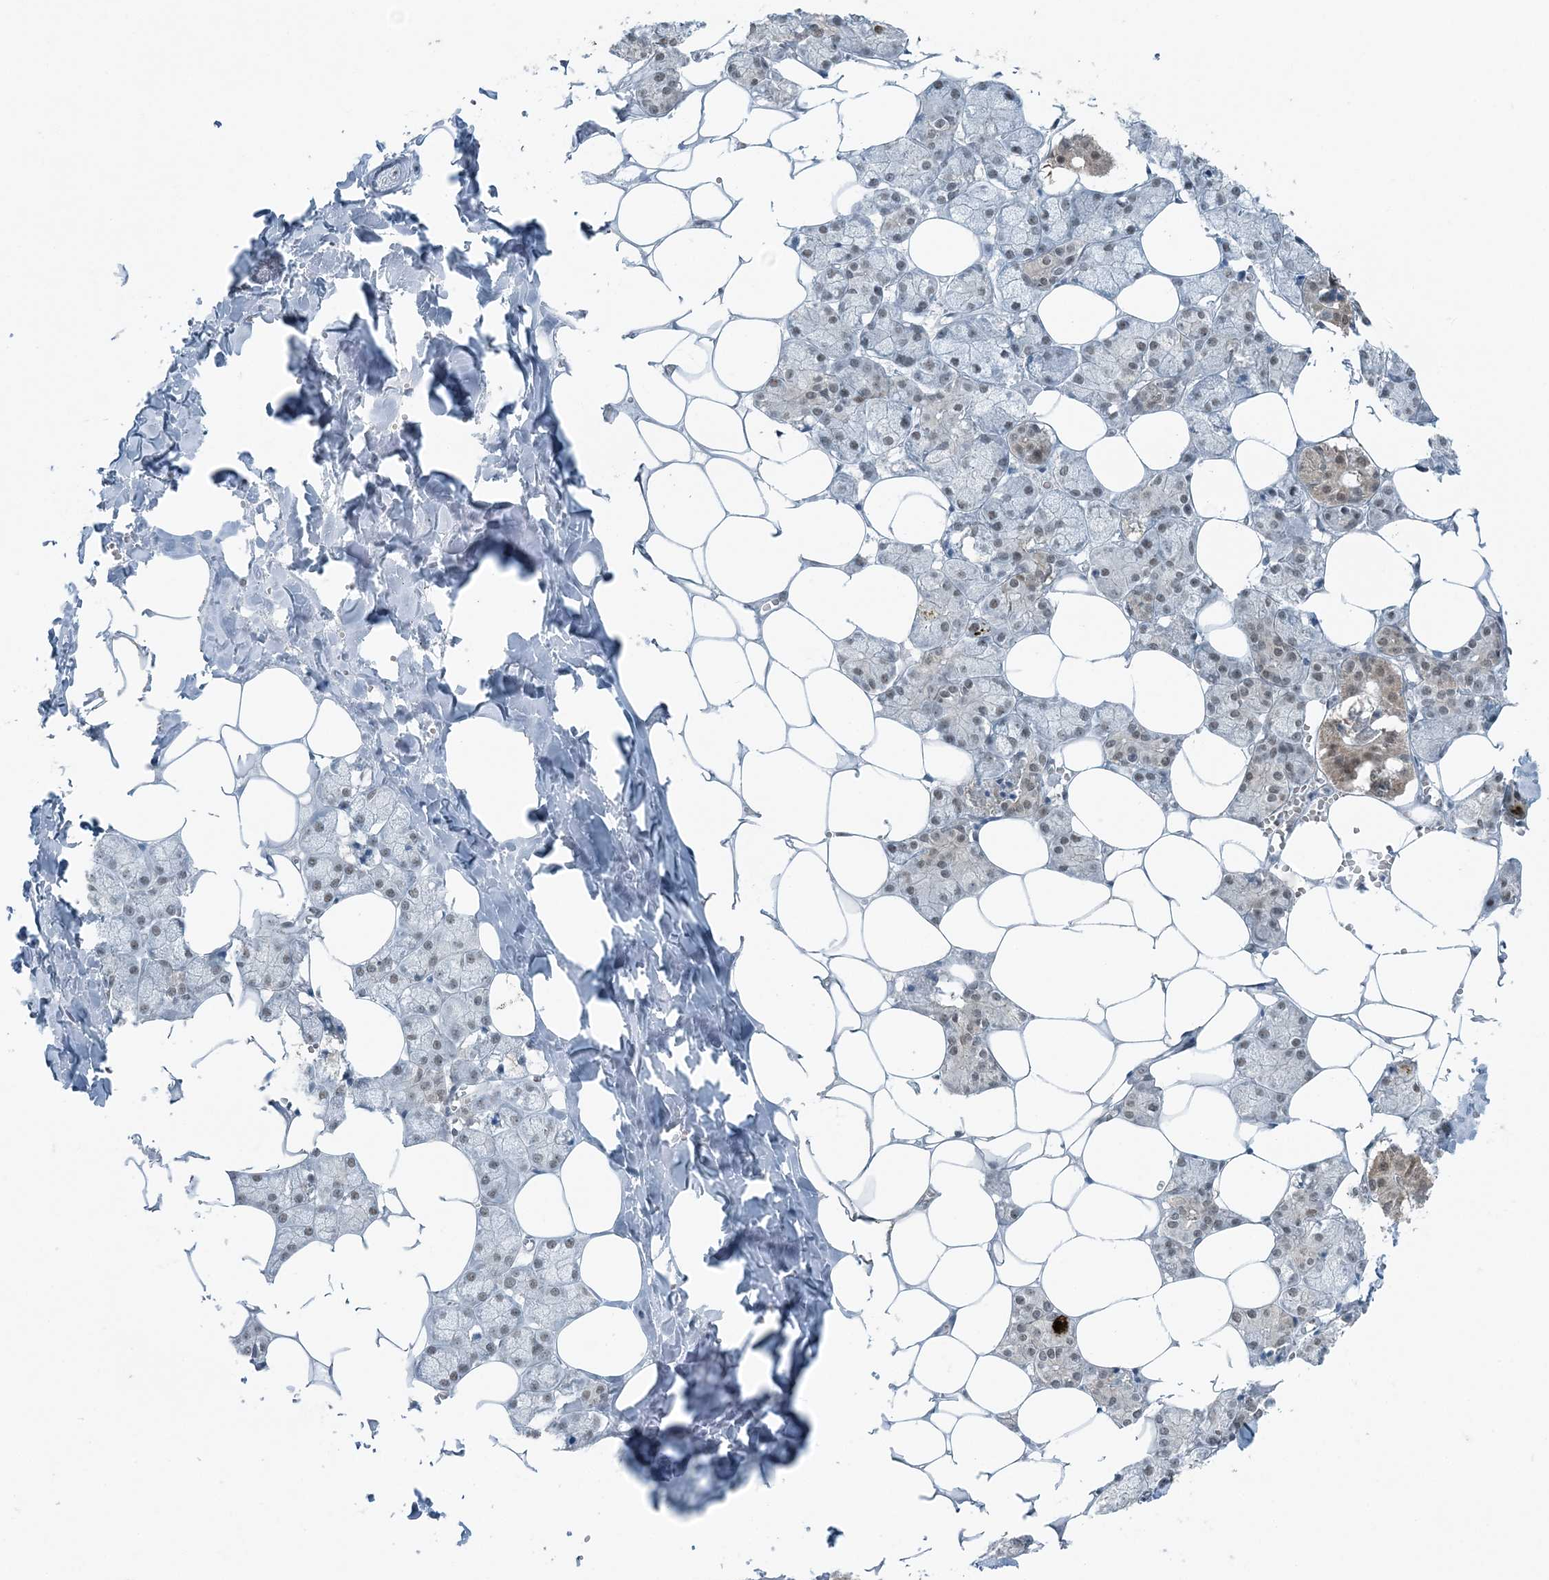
{"staining": {"intensity": "moderate", "quantity": "25%-75%", "location": "cytoplasmic/membranous,nuclear"}, "tissue": "salivary gland", "cell_type": "Glandular cells", "image_type": "normal", "snomed": [{"axis": "morphology", "description": "Normal tissue, NOS"}, {"axis": "topography", "description": "Salivary gland"}], "caption": "Salivary gland stained with immunohistochemistry shows moderate cytoplasmic/membranous,nuclear positivity in approximately 25%-75% of glandular cells. (DAB IHC with brightfield microscopy, high magnification).", "gene": "YTHDC1", "patient": {"sex": "male", "age": 62}}